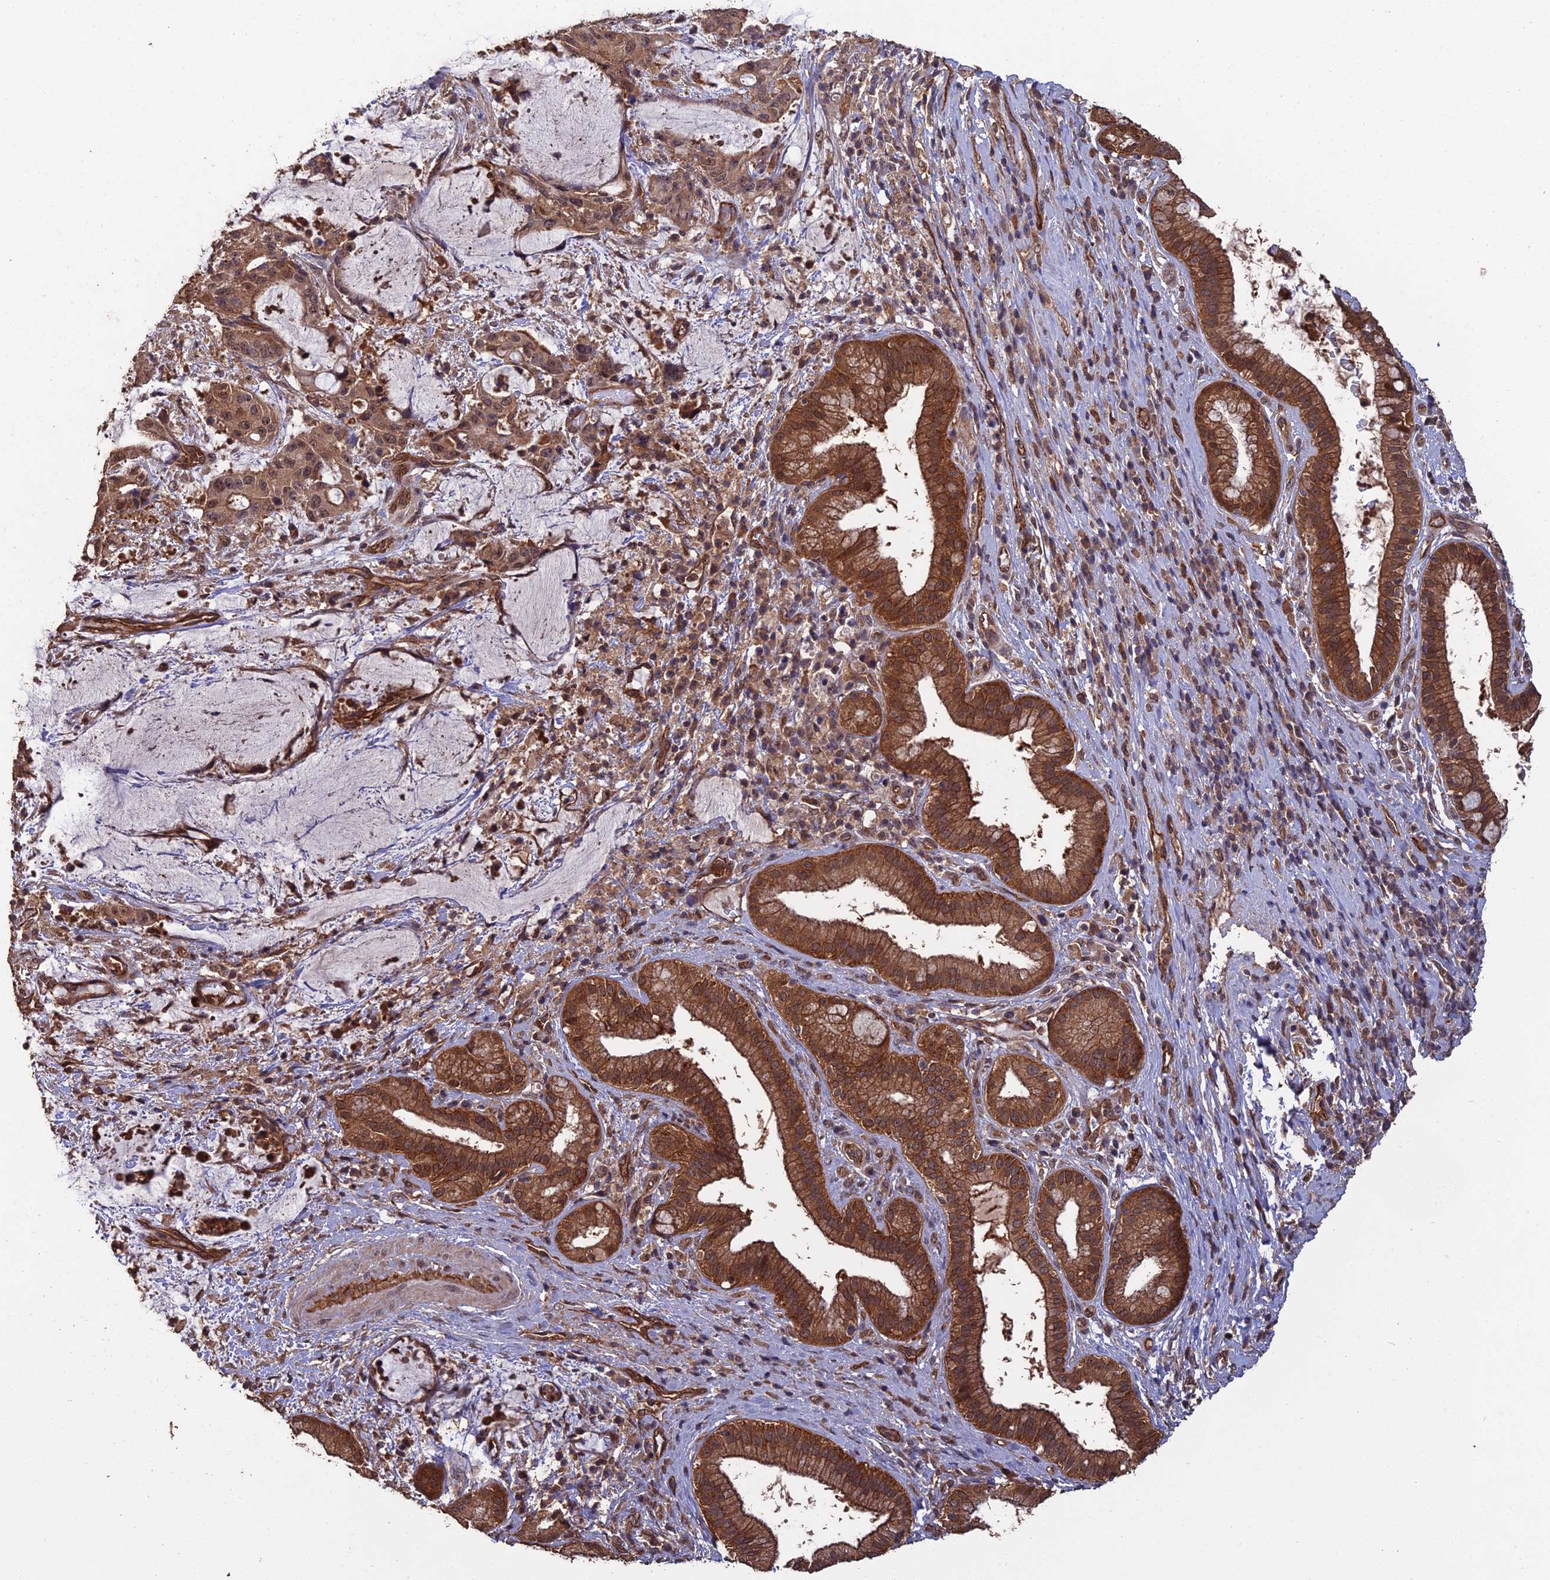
{"staining": {"intensity": "strong", "quantity": ">75%", "location": "cytoplasmic/membranous,nuclear"}, "tissue": "liver cancer", "cell_type": "Tumor cells", "image_type": "cancer", "snomed": [{"axis": "morphology", "description": "Normal tissue, NOS"}, {"axis": "morphology", "description": "Cholangiocarcinoma"}, {"axis": "topography", "description": "Liver"}, {"axis": "topography", "description": "Peripheral nerve tissue"}], "caption": "DAB immunohistochemical staining of human liver cancer displays strong cytoplasmic/membranous and nuclear protein expression in about >75% of tumor cells.", "gene": "RALGAPA2", "patient": {"sex": "female", "age": 73}}